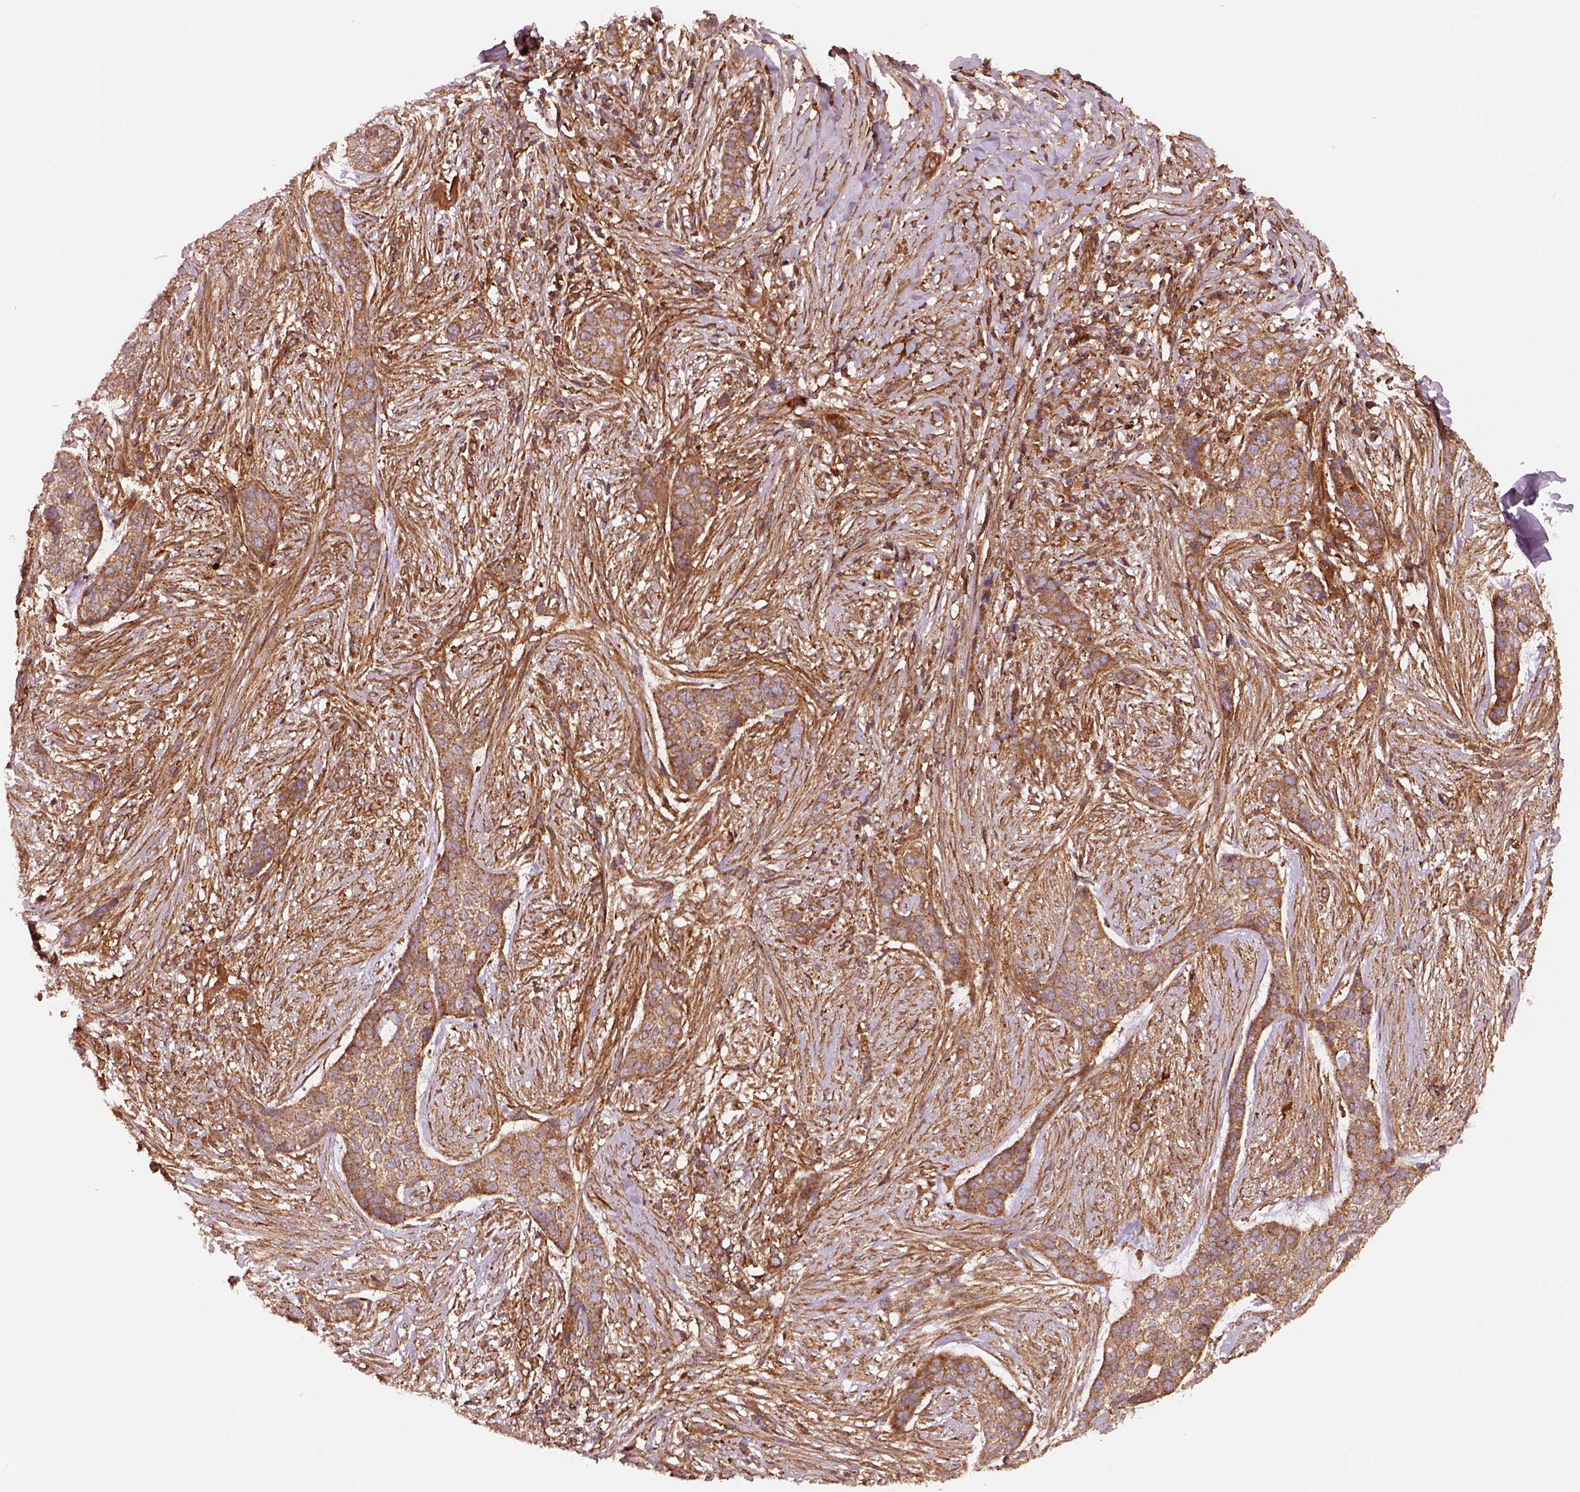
{"staining": {"intensity": "moderate", "quantity": "25%-75%", "location": "cytoplasmic/membranous"}, "tissue": "skin cancer", "cell_type": "Tumor cells", "image_type": "cancer", "snomed": [{"axis": "morphology", "description": "Basal cell carcinoma"}, {"axis": "topography", "description": "Skin"}], "caption": "This is a photomicrograph of IHC staining of skin cancer (basal cell carcinoma), which shows moderate expression in the cytoplasmic/membranous of tumor cells.", "gene": "WASHC2A", "patient": {"sex": "female", "age": 69}}